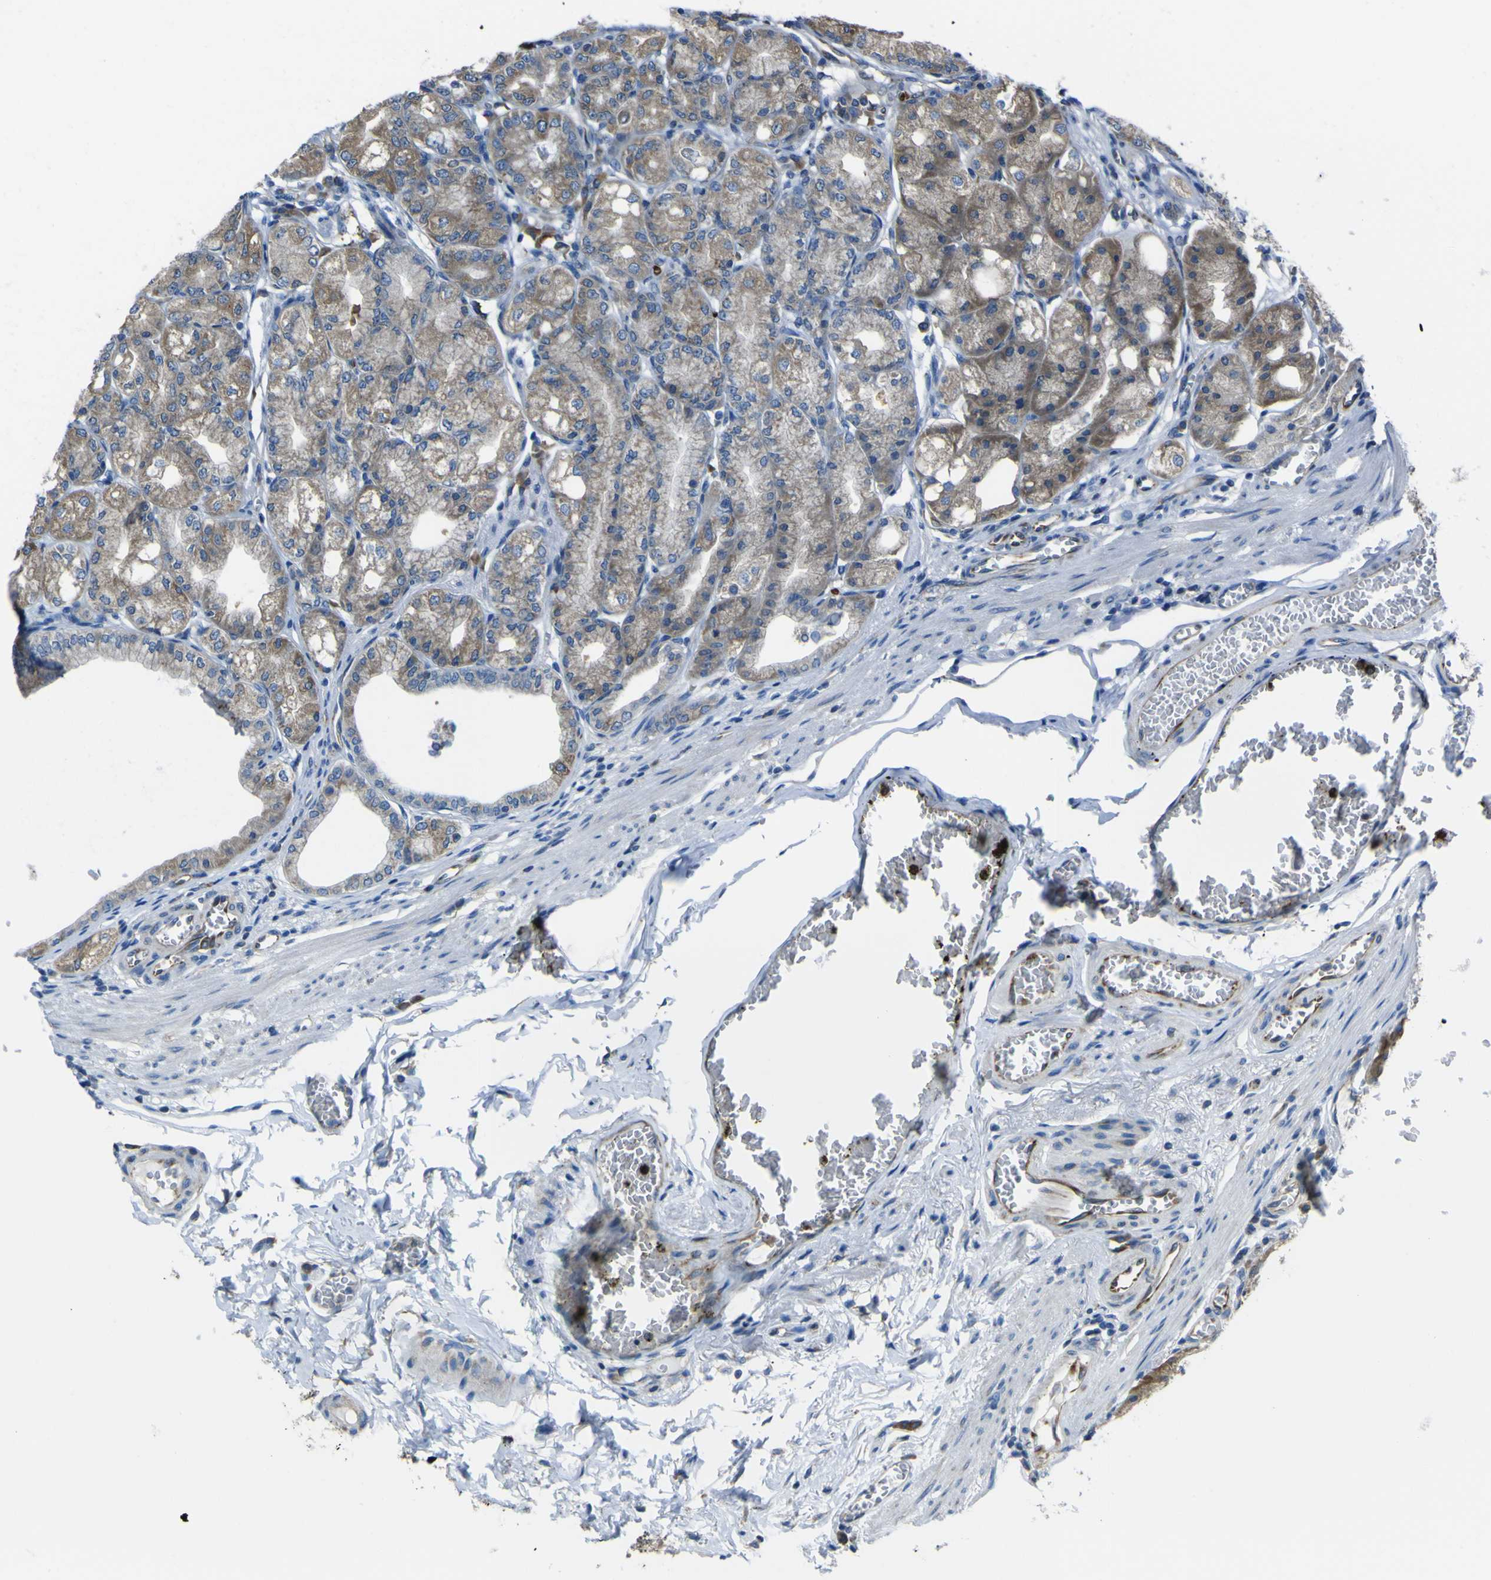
{"staining": {"intensity": "strong", "quantity": ">75%", "location": "cytoplasmic/membranous"}, "tissue": "stomach", "cell_type": "Glandular cells", "image_type": "normal", "snomed": [{"axis": "morphology", "description": "Normal tissue, NOS"}, {"axis": "topography", "description": "Stomach, lower"}], "caption": "A brown stain highlights strong cytoplasmic/membranous expression of a protein in glandular cells of benign human stomach.", "gene": "STIM1", "patient": {"sex": "male", "age": 71}}